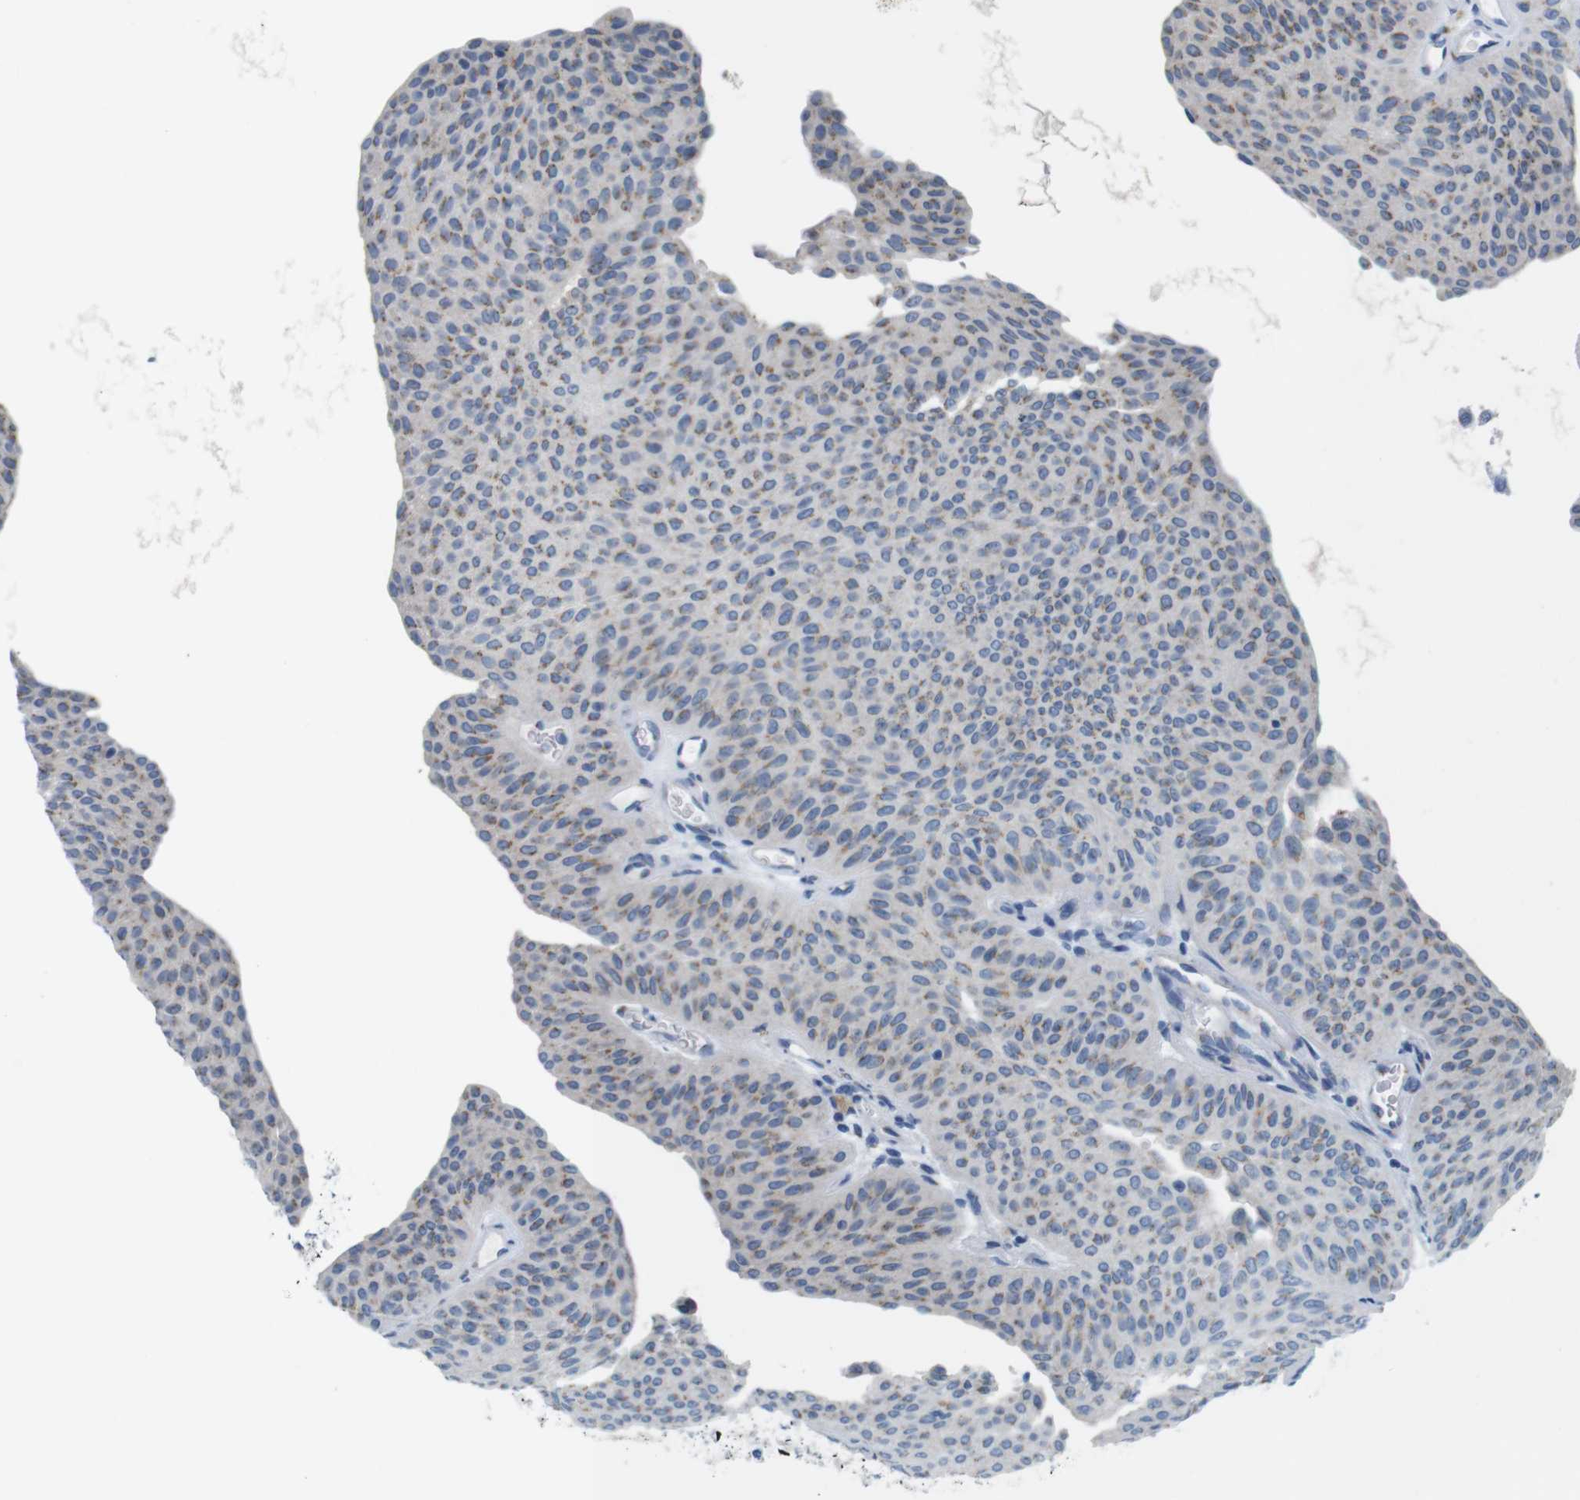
{"staining": {"intensity": "moderate", "quantity": ">75%", "location": "cytoplasmic/membranous"}, "tissue": "urothelial cancer", "cell_type": "Tumor cells", "image_type": "cancer", "snomed": [{"axis": "morphology", "description": "Urothelial carcinoma, Low grade"}, {"axis": "topography", "description": "Urinary bladder"}], "caption": "Immunohistochemical staining of human urothelial carcinoma (low-grade) demonstrates medium levels of moderate cytoplasmic/membranous protein expression in about >75% of tumor cells.", "gene": "GOLGA2", "patient": {"sex": "female", "age": 60}}